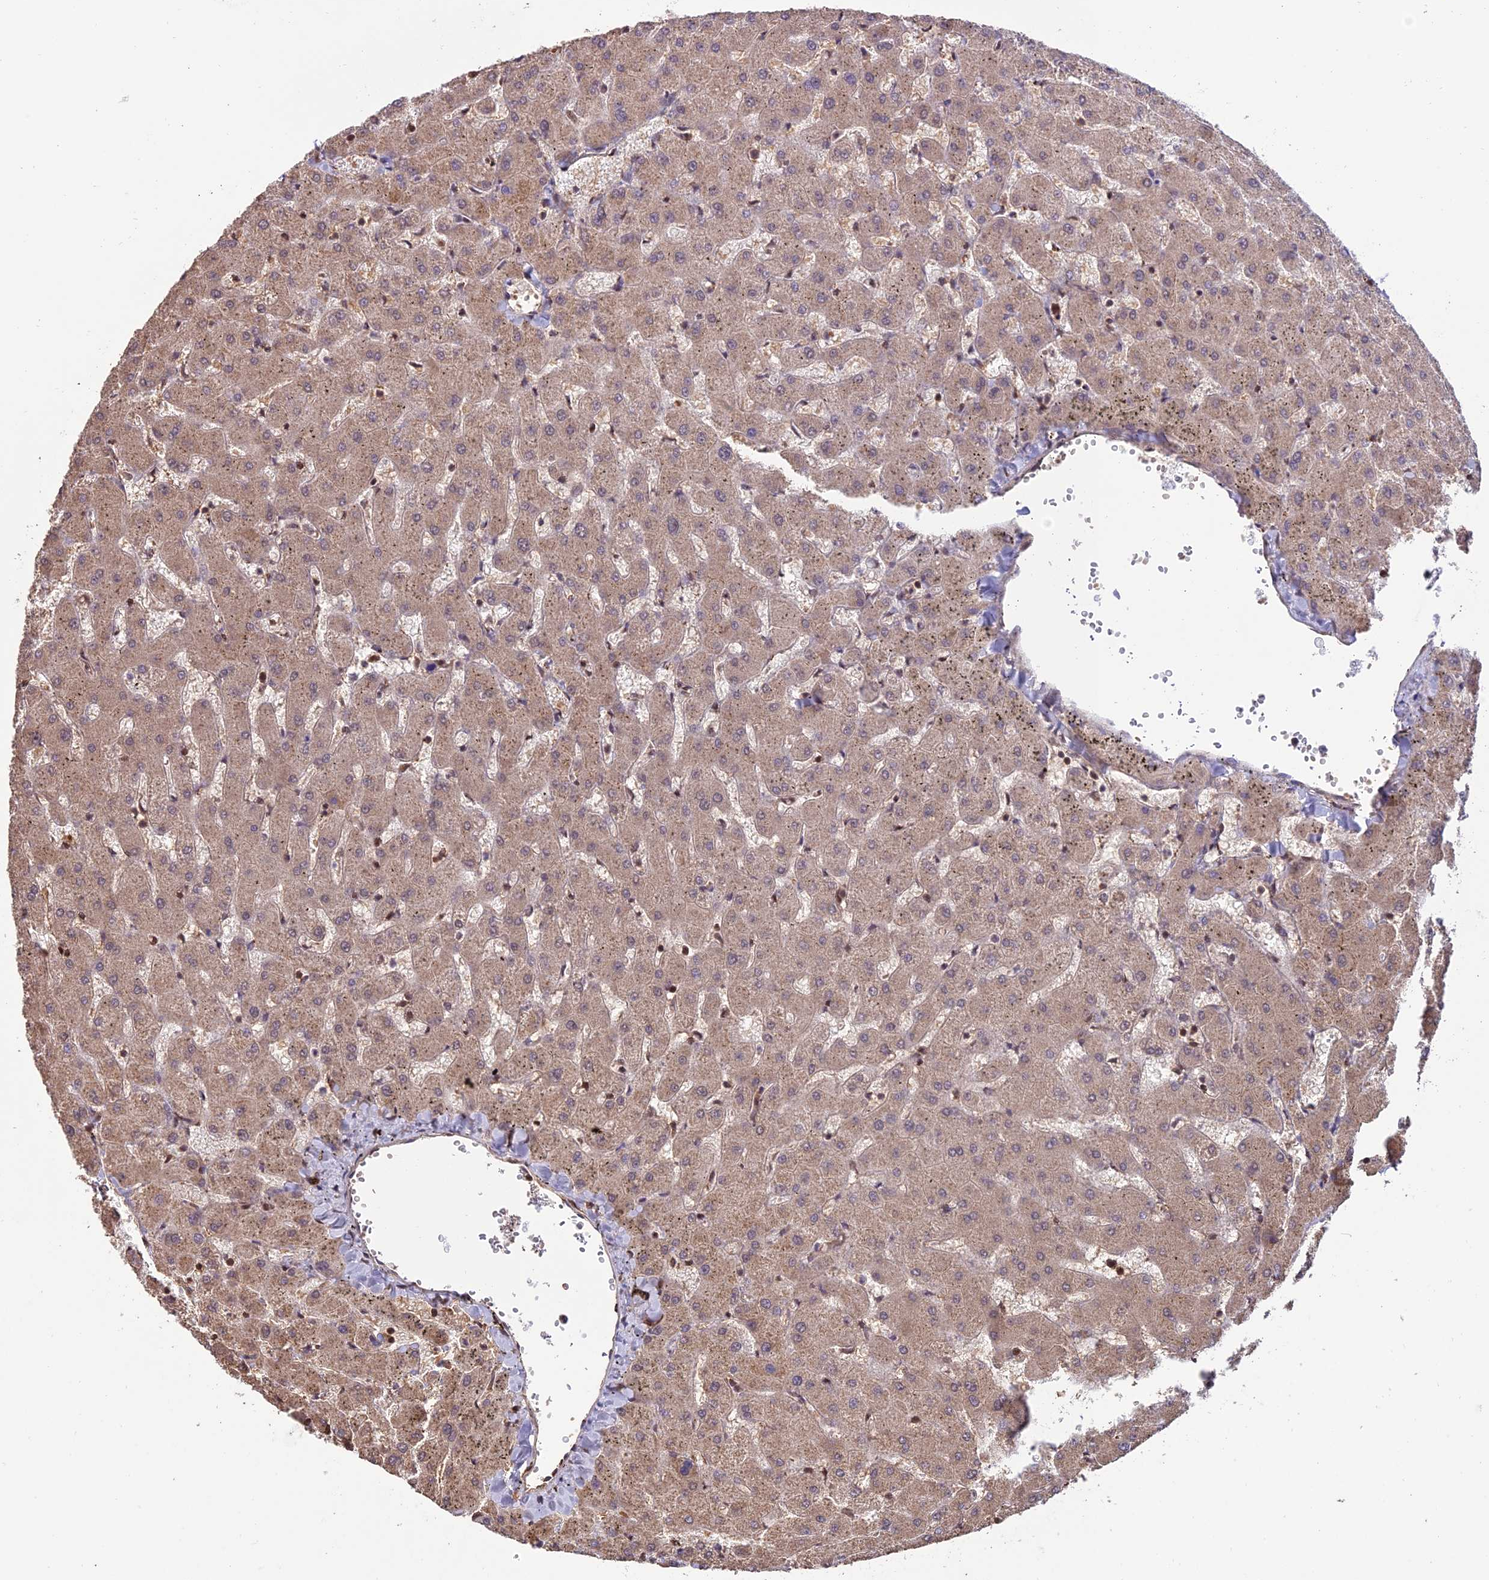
{"staining": {"intensity": "weak", "quantity": "25%-75%", "location": "cytoplasmic/membranous"}, "tissue": "liver", "cell_type": "Cholangiocytes", "image_type": "normal", "snomed": [{"axis": "morphology", "description": "Normal tissue, NOS"}, {"axis": "topography", "description": "Liver"}], "caption": "Human liver stained for a protein (brown) exhibits weak cytoplasmic/membranous positive positivity in about 25%-75% of cholangiocytes.", "gene": "CABIN1", "patient": {"sex": "female", "age": 63}}